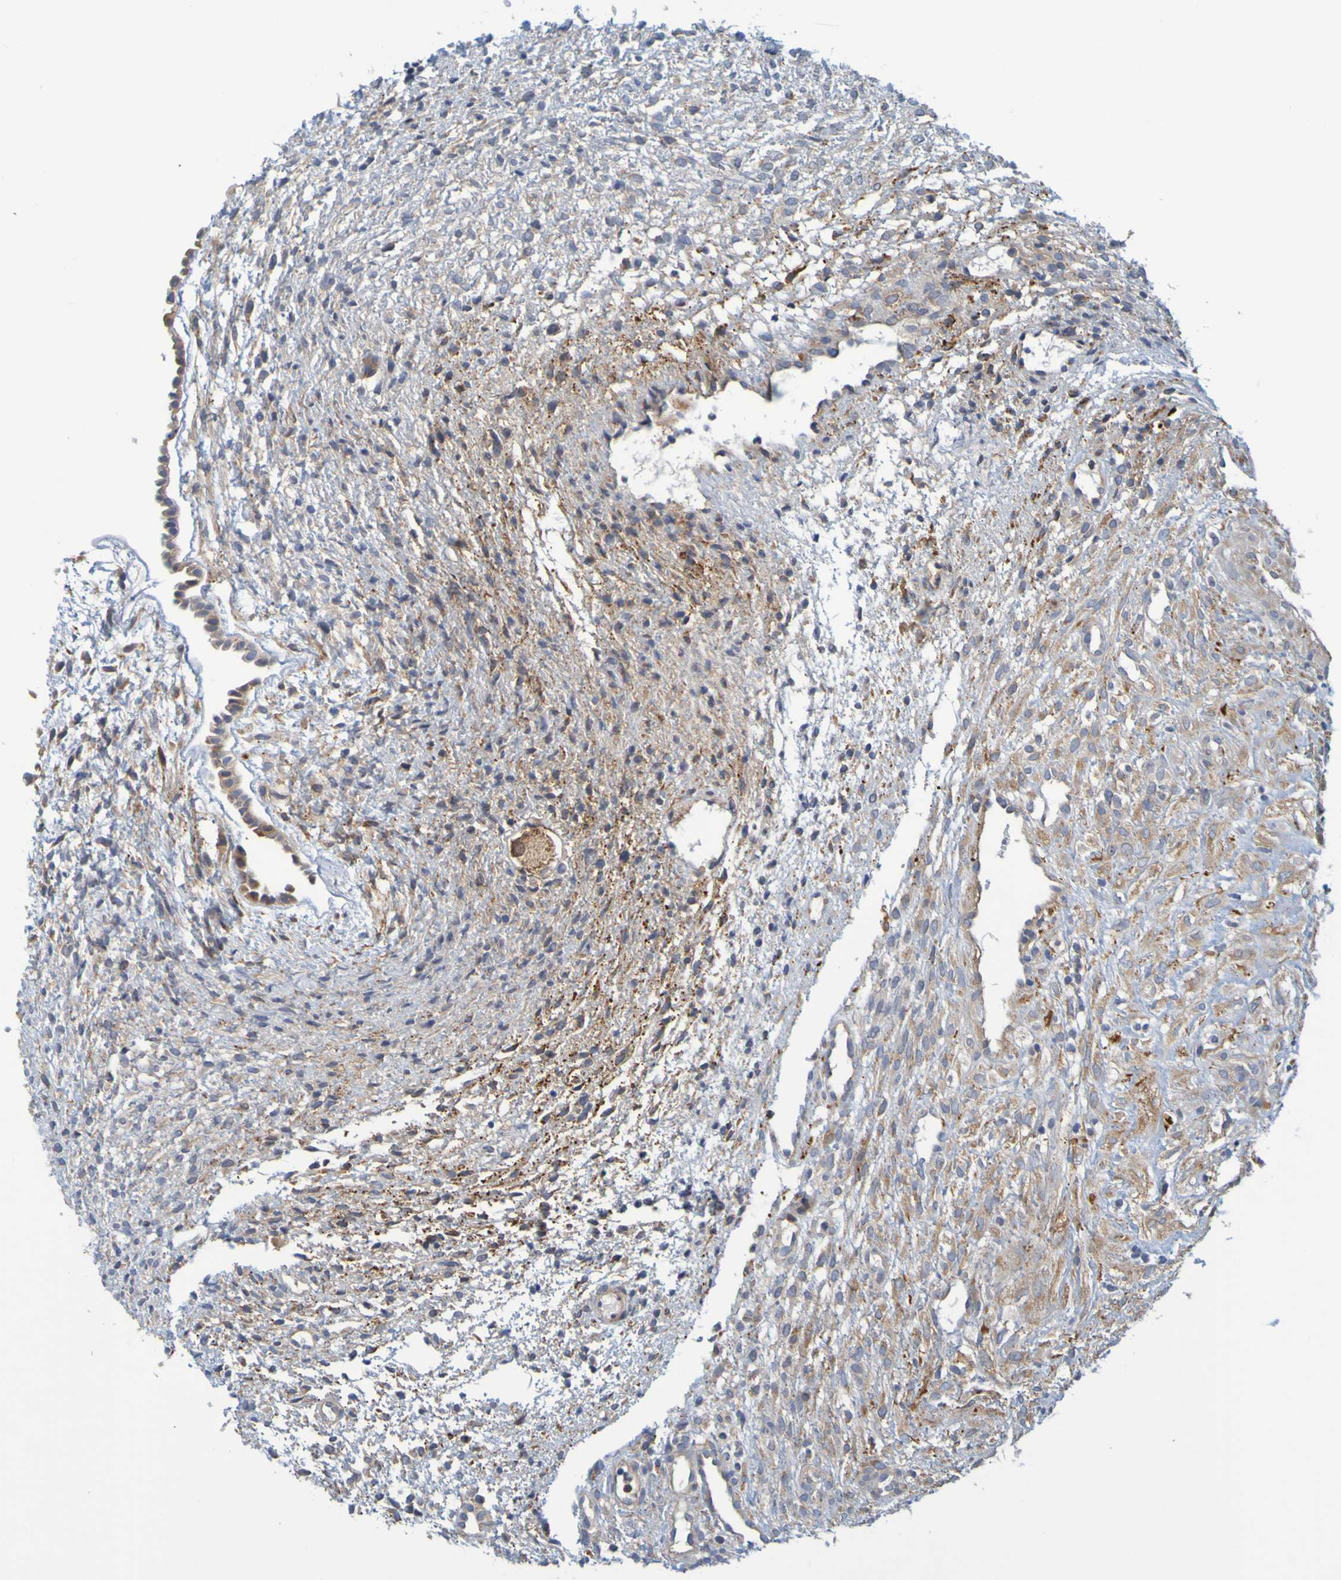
{"staining": {"intensity": "moderate", "quantity": ">75%", "location": "cytoplasmic/membranous,nuclear"}, "tissue": "ovary", "cell_type": "Follicle cells", "image_type": "normal", "snomed": [{"axis": "morphology", "description": "Normal tissue, NOS"}, {"axis": "morphology", "description": "Cyst, NOS"}, {"axis": "topography", "description": "Ovary"}], "caption": "A brown stain highlights moderate cytoplasmic/membranous,nuclear staining of a protein in follicle cells of normal ovary. The staining is performed using DAB (3,3'-diaminobenzidine) brown chromogen to label protein expression. The nuclei are counter-stained blue using hematoxylin.", "gene": "SIL1", "patient": {"sex": "female", "age": 18}}